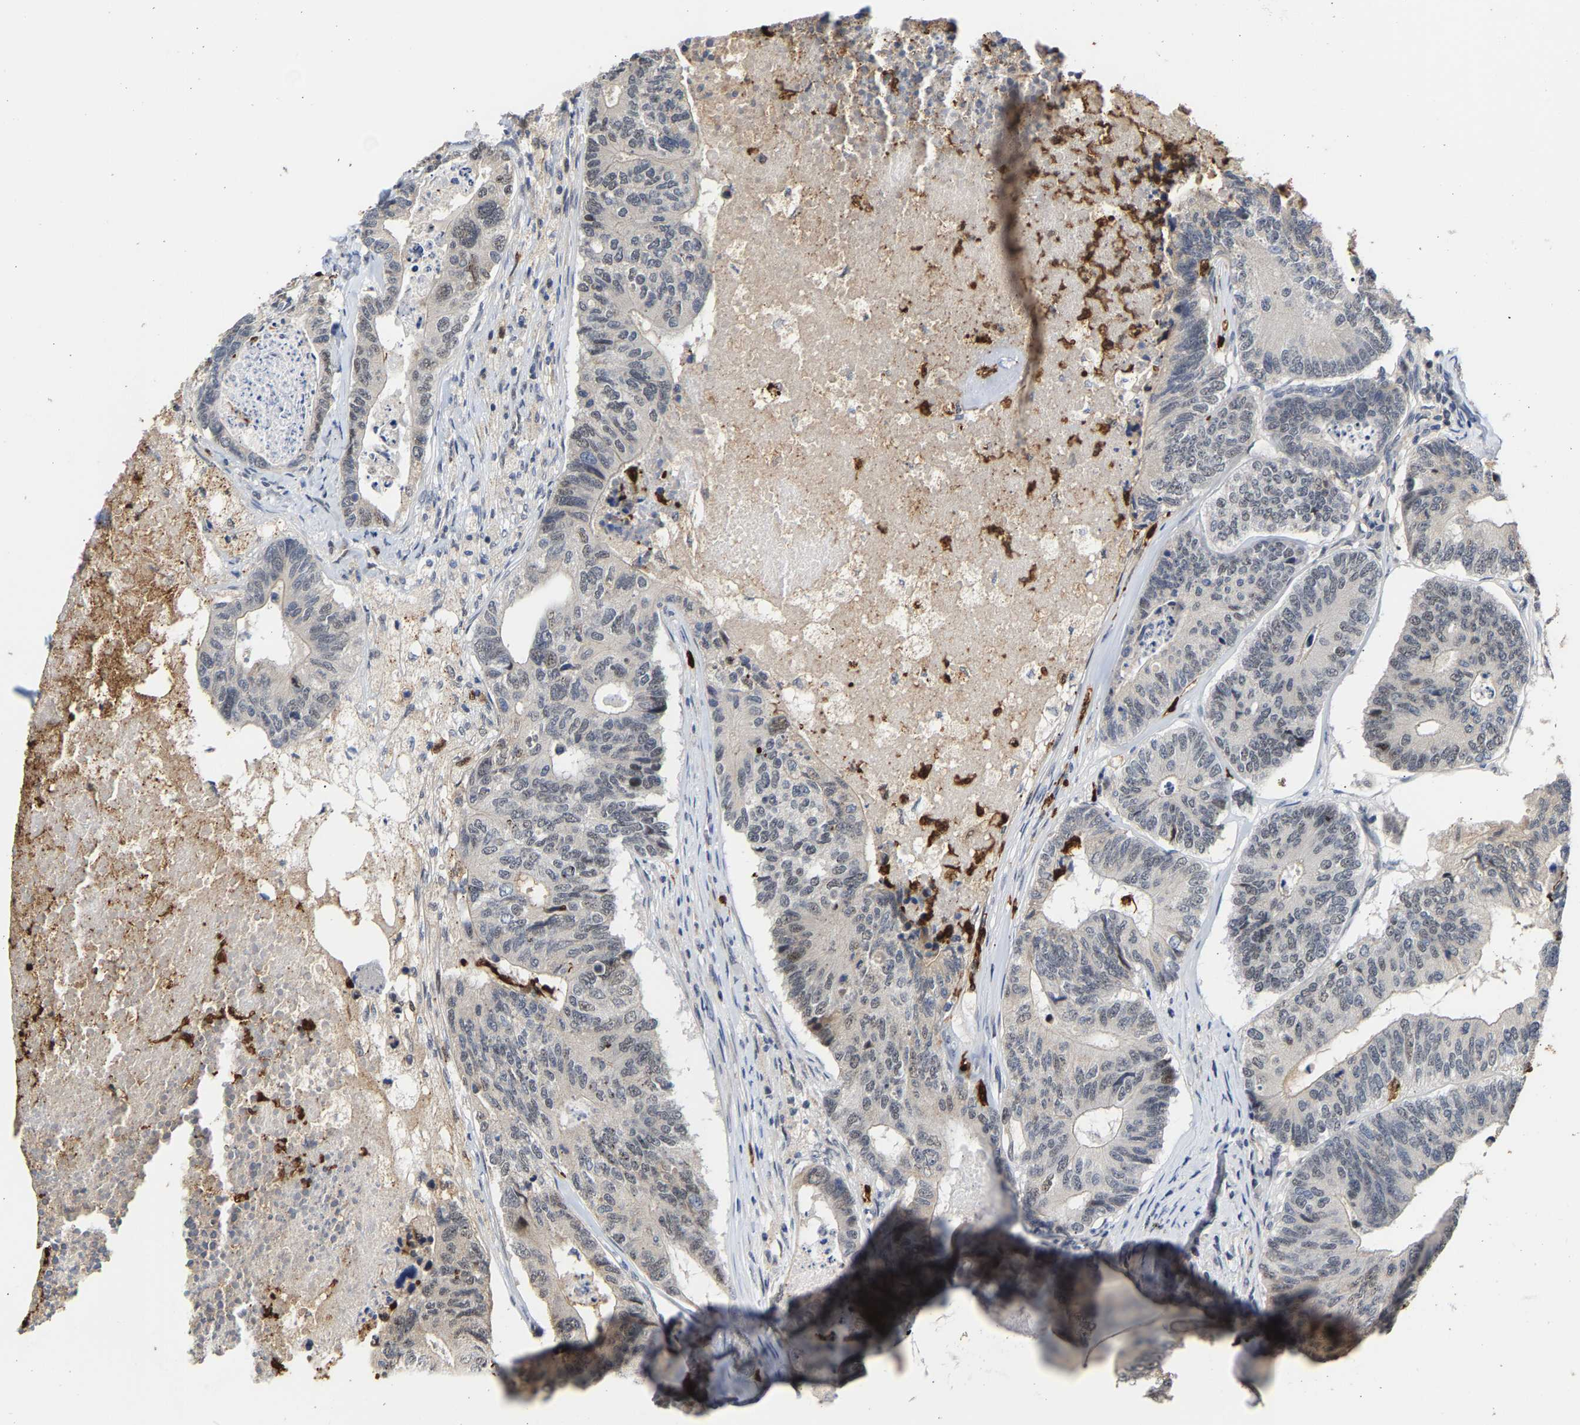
{"staining": {"intensity": "weak", "quantity": "<25%", "location": "nuclear"}, "tissue": "colorectal cancer", "cell_type": "Tumor cells", "image_type": "cancer", "snomed": [{"axis": "morphology", "description": "Adenocarcinoma, NOS"}, {"axis": "topography", "description": "Colon"}], "caption": "Tumor cells show no significant protein staining in adenocarcinoma (colorectal).", "gene": "TDRD7", "patient": {"sex": "female", "age": 67}}